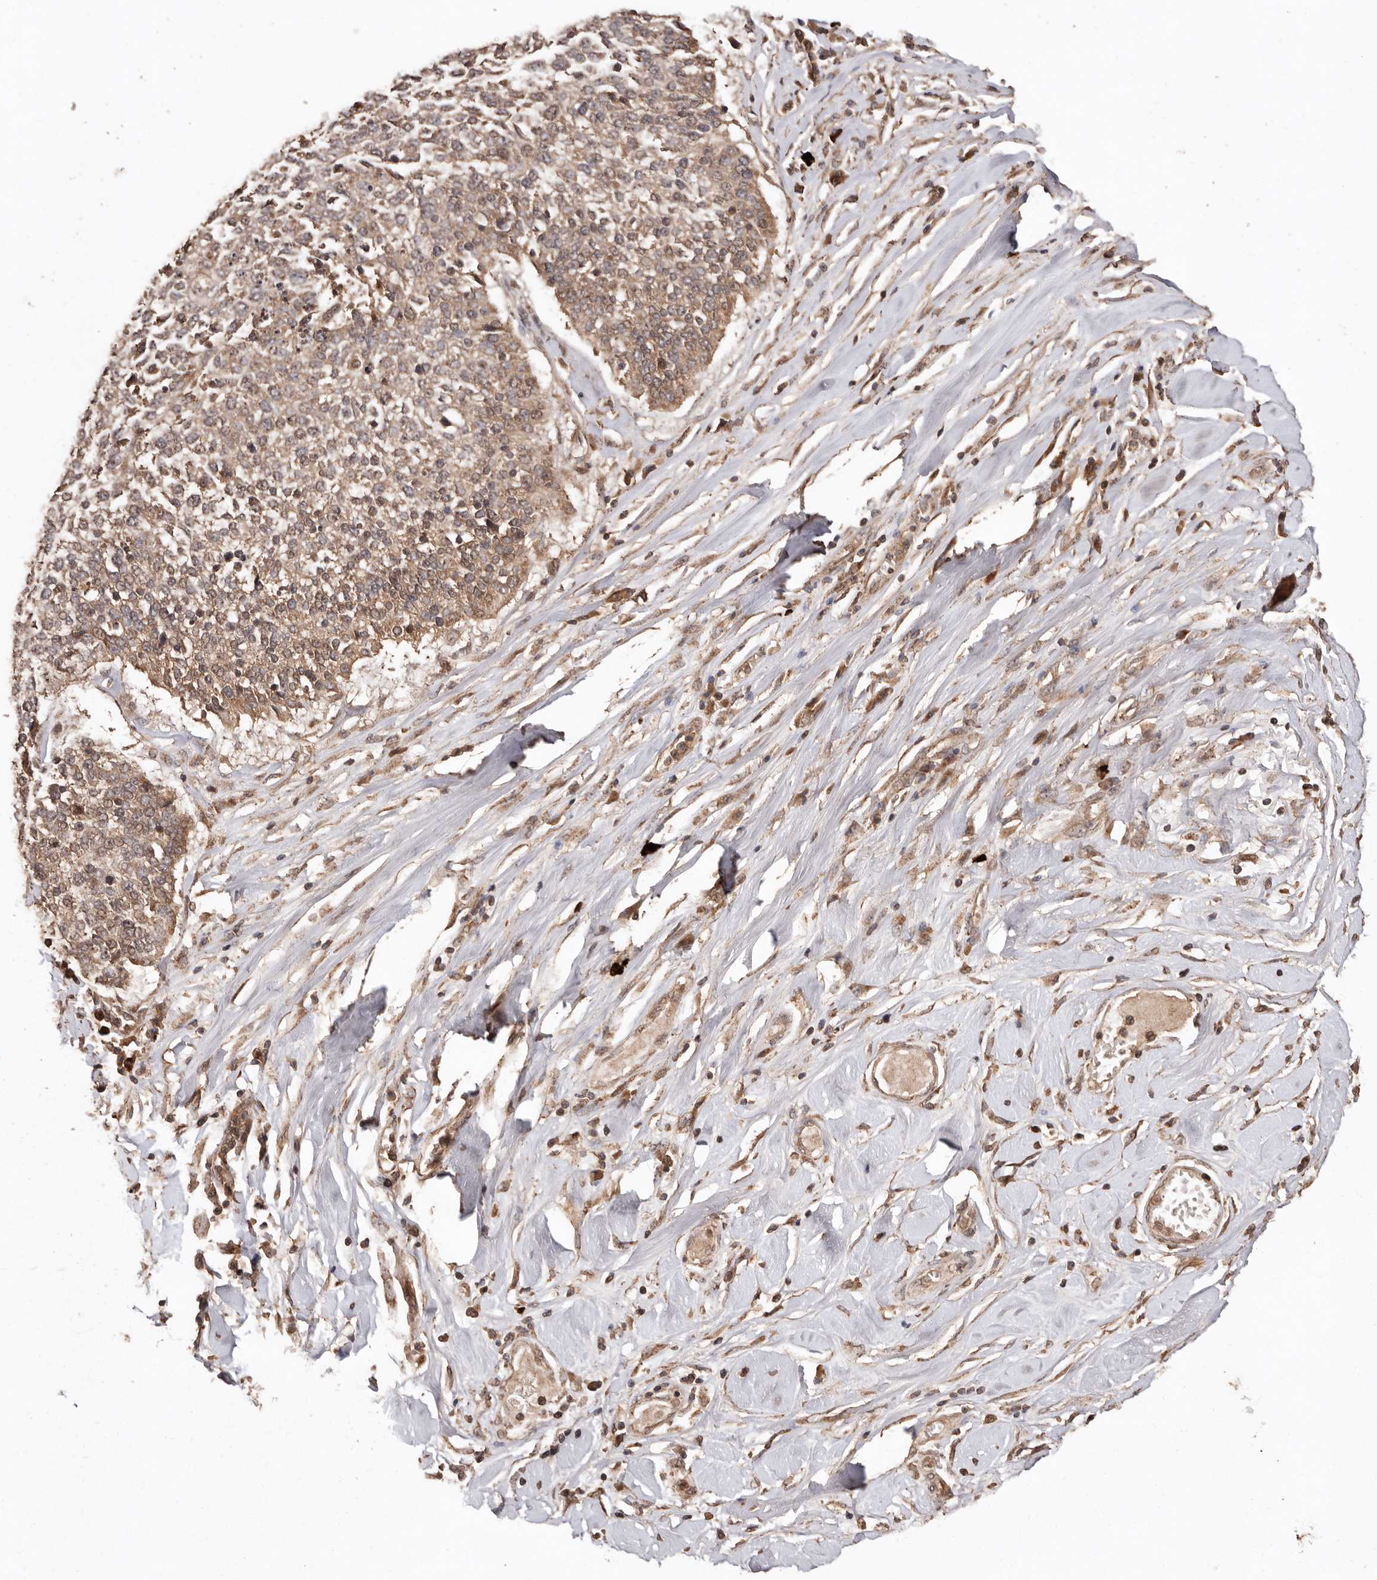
{"staining": {"intensity": "weak", "quantity": ">75%", "location": "cytoplasmic/membranous"}, "tissue": "lung cancer", "cell_type": "Tumor cells", "image_type": "cancer", "snomed": [{"axis": "morphology", "description": "Normal tissue, NOS"}, {"axis": "morphology", "description": "Squamous cell carcinoma, NOS"}, {"axis": "topography", "description": "Cartilage tissue"}, {"axis": "topography", "description": "Bronchus"}, {"axis": "topography", "description": "Lung"}, {"axis": "topography", "description": "Peripheral nerve tissue"}], "caption": "Immunohistochemistry photomicrograph of neoplastic tissue: human lung cancer (squamous cell carcinoma) stained using immunohistochemistry demonstrates low levels of weak protein expression localized specifically in the cytoplasmic/membranous of tumor cells, appearing as a cytoplasmic/membranous brown color.", "gene": "RWDD1", "patient": {"sex": "female", "age": 49}}